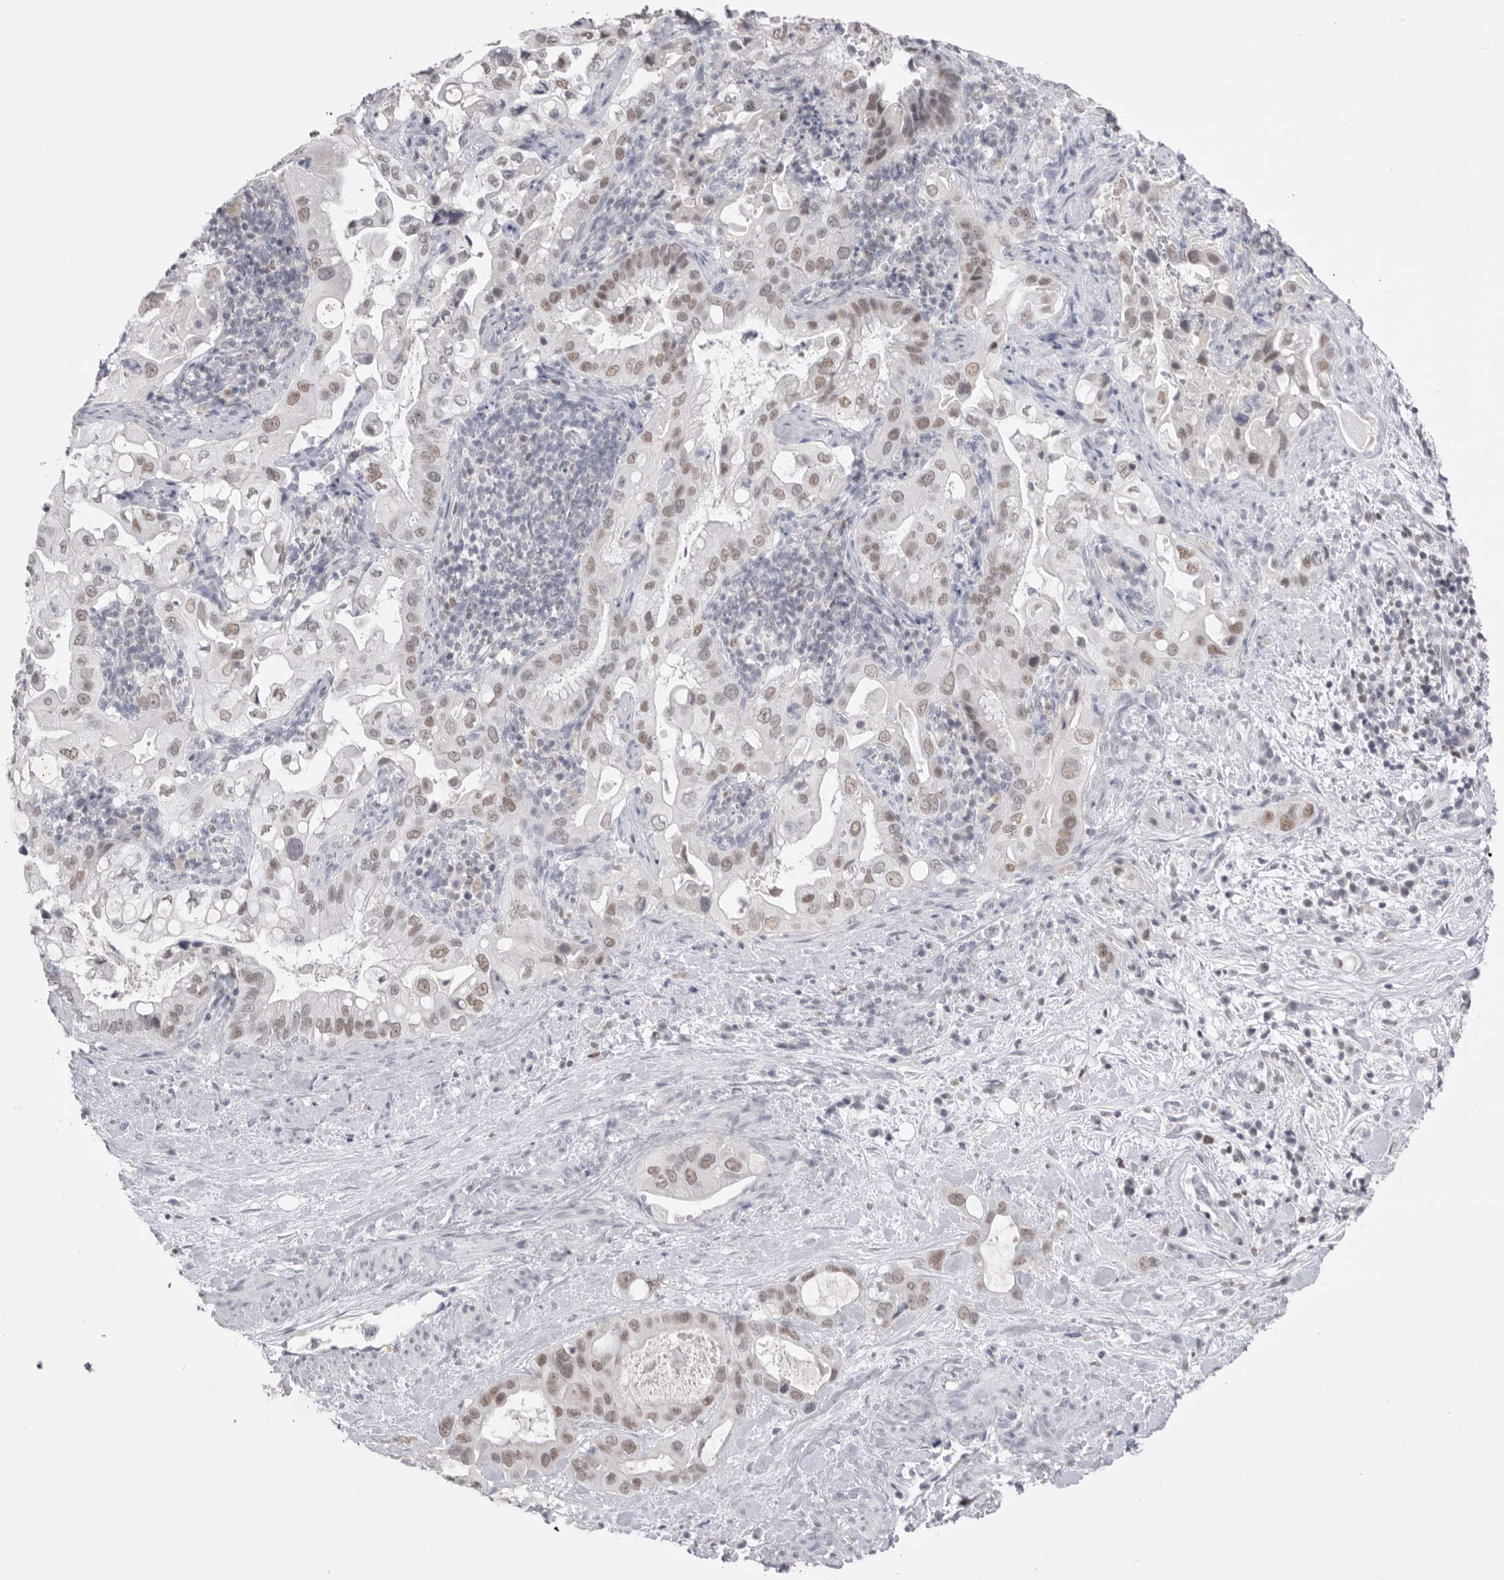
{"staining": {"intensity": "weak", "quantity": ">75%", "location": "nuclear"}, "tissue": "pancreatic cancer", "cell_type": "Tumor cells", "image_type": "cancer", "snomed": [{"axis": "morphology", "description": "Inflammation, NOS"}, {"axis": "morphology", "description": "Adenocarcinoma, NOS"}, {"axis": "topography", "description": "Pancreas"}], "caption": "Protein staining shows weak nuclear expression in approximately >75% of tumor cells in adenocarcinoma (pancreatic).", "gene": "ZBTB7B", "patient": {"sex": "female", "age": 56}}